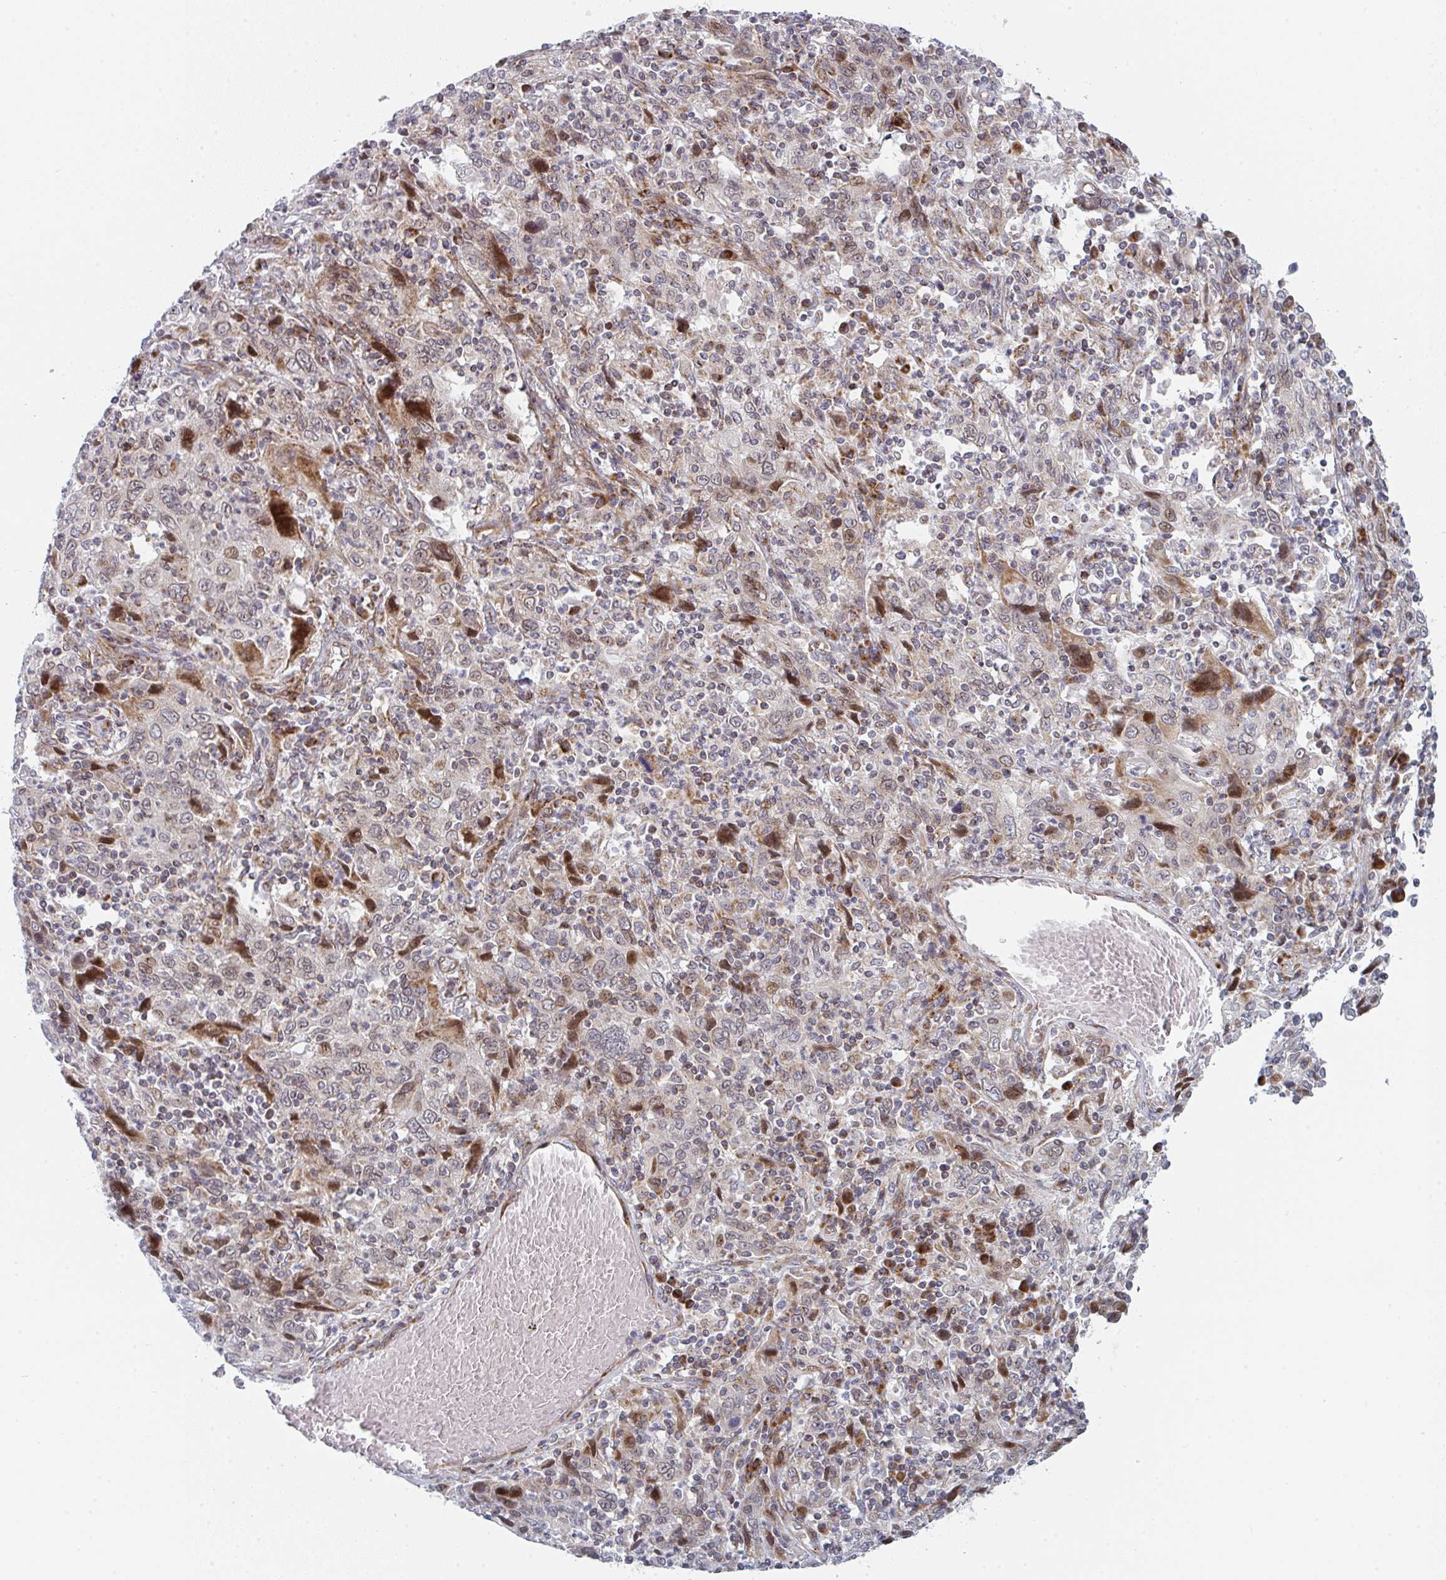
{"staining": {"intensity": "moderate", "quantity": "<25%", "location": "nuclear"}, "tissue": "cervical cancer", "cell_type": "Tumor cells", "image_type": "cancer", "snomed": [{"axis": "morphology", "description": "Squamous cell carcinoma, NOS"}, {"axis": "topography", "description": "Cervix"}], "caption": "Approximately <25% of tumor cells in human cervical squamous cell carcinoma reveal moderate nuclear protein staining as visualized by brown immunohistochemical staining.", "gene": "PRKCH", "patient": {"sex": "female", "age": 46}}